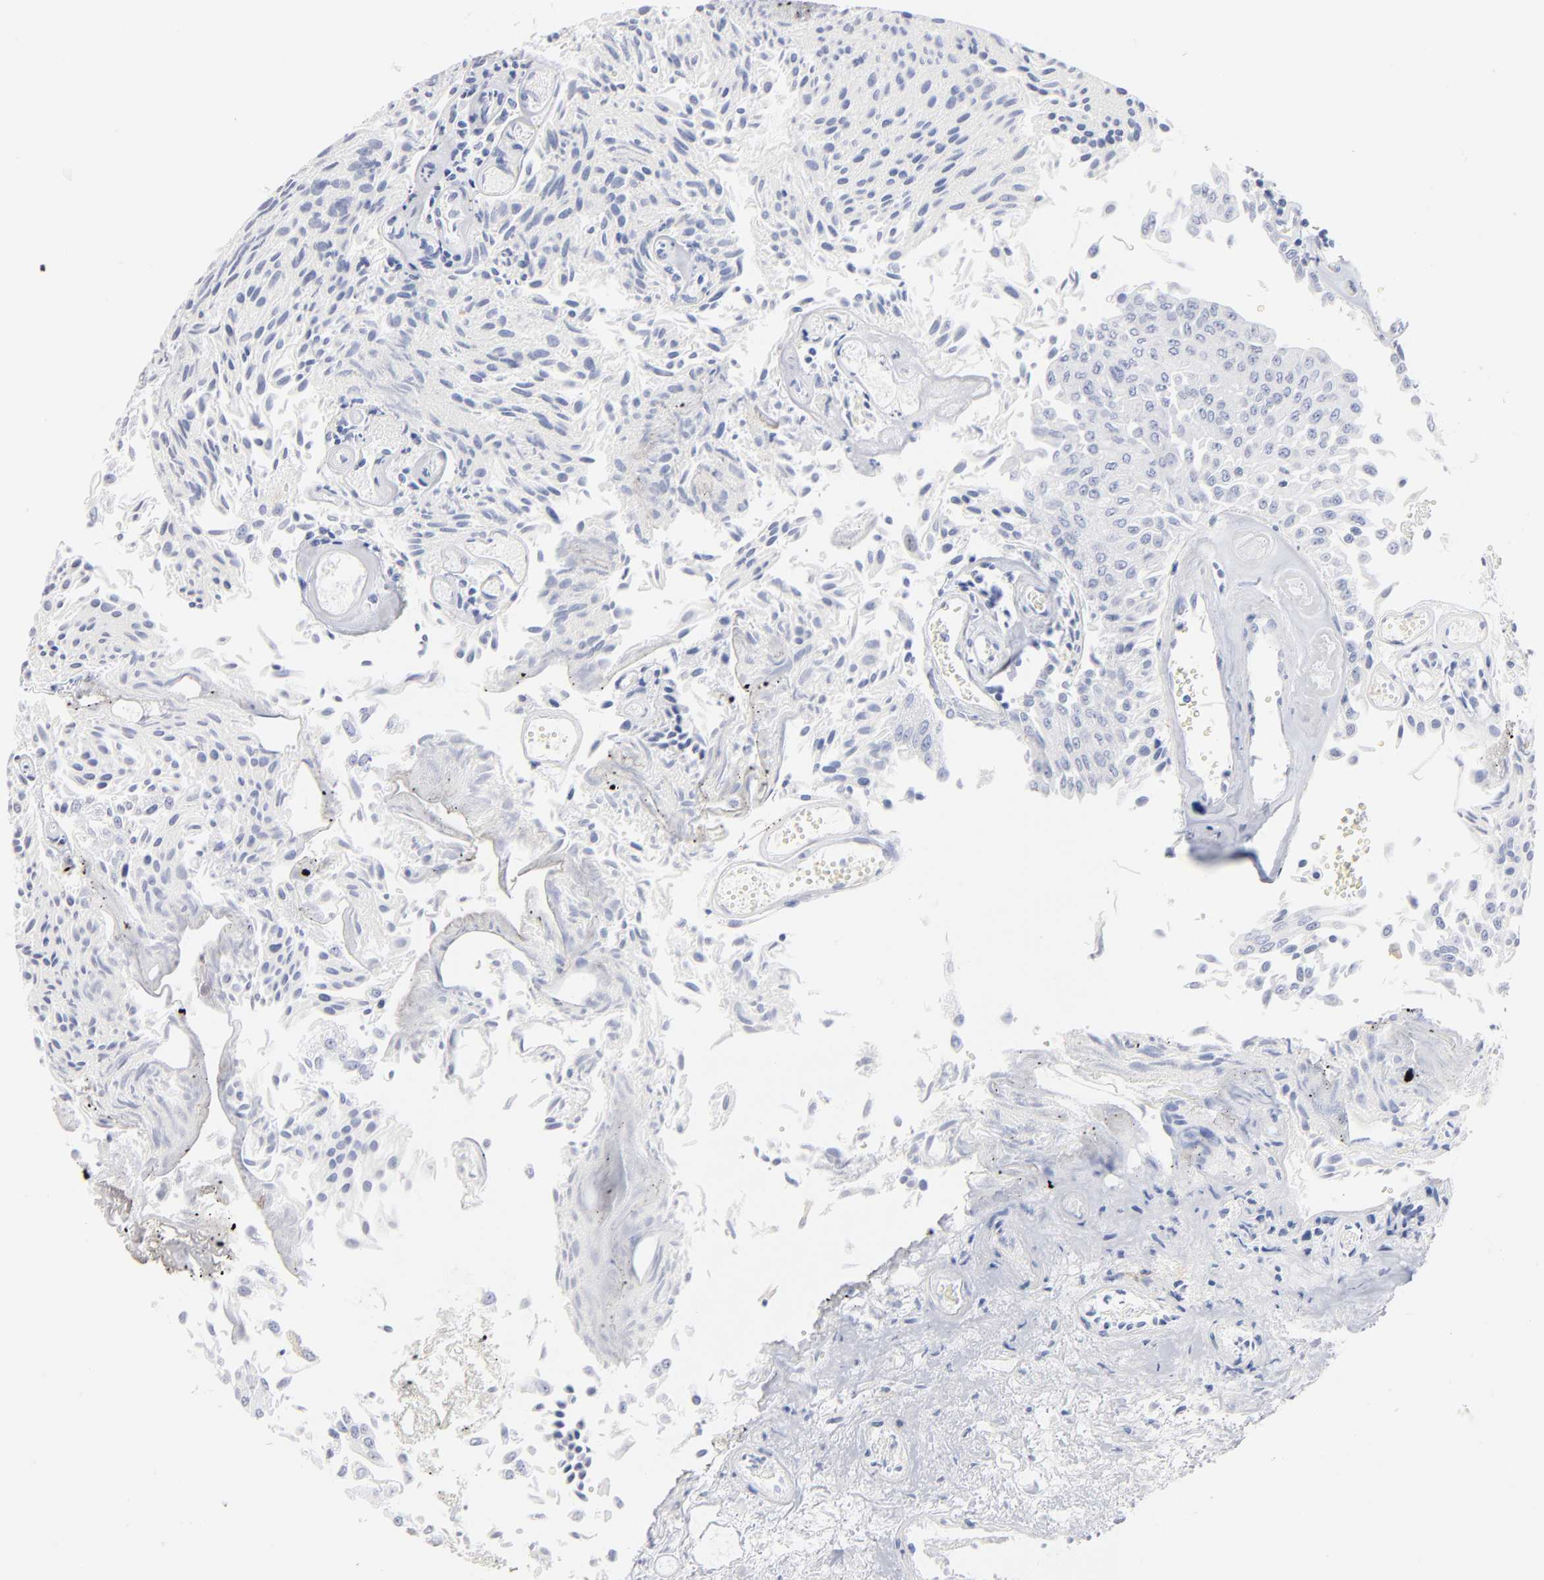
{"staining": {"intensity": "negative", "quantity": "none", "location": "none"}, "tissue": "urothelial cancer", "cell_type": "Tumor cells", "image_type": "cancer", "snomed": [{"axis": "morphology", "description": "Urothelial carcinoma, Low grade"}, {"axis": "topography", "description": "Urinary bladder"}], "caption": "Immunohistochemical staining of human urothelial cancer reveals no significant expression in tumor cells.", "gene": "IFIT2", "patient": {"sex": "male", "age": 86}}